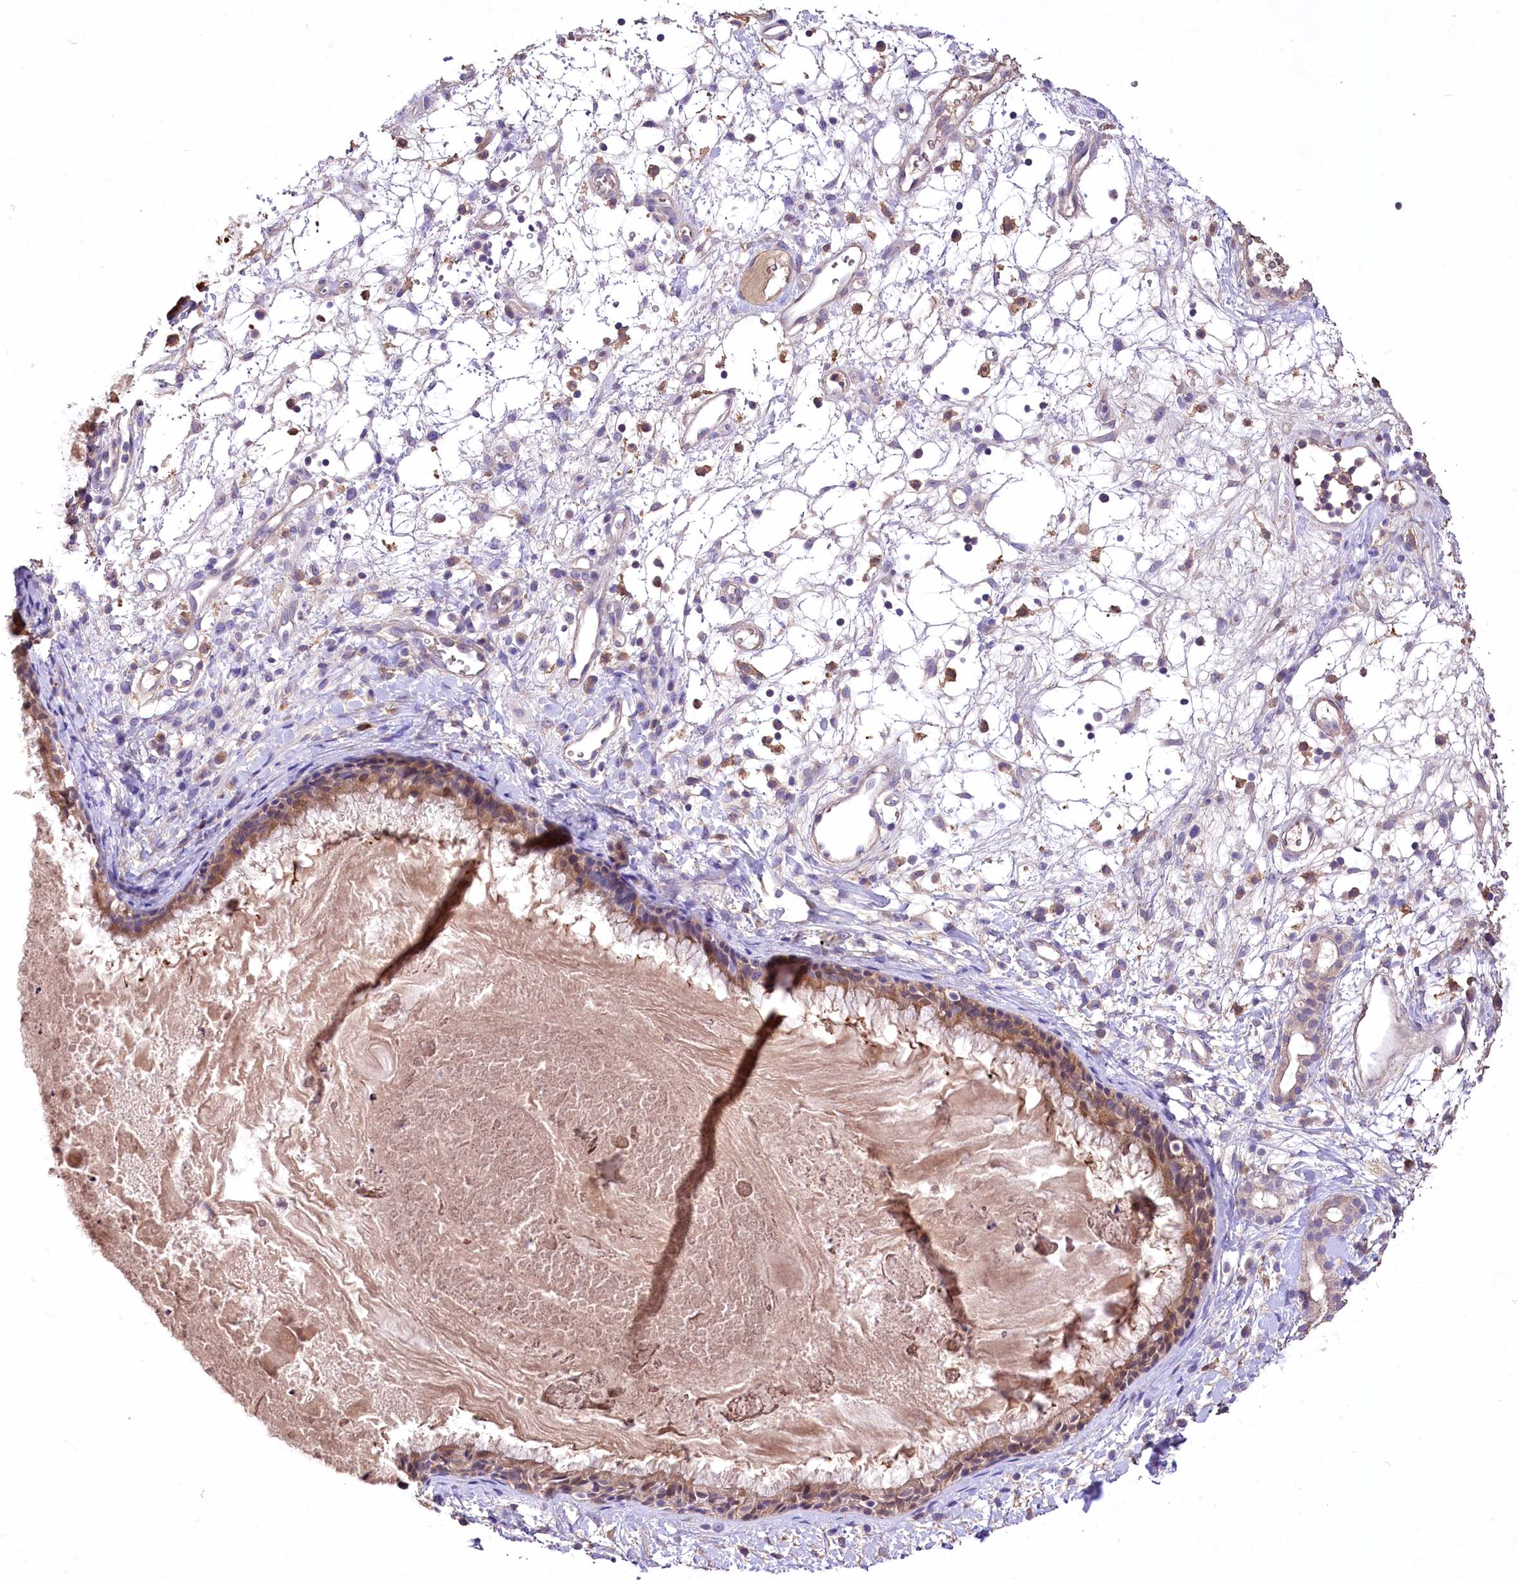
{"staining": {"intensity": "moderate", "quantity": ">75%", "location": "cytoplasmic/membranous"}, "tissue": "nasopharynx", "cell_type": "Respiratory epithelial cells", "image_type": "normal", "snomed": [{"axis": "morphology", "description": "Normal tissue, NOS"}, {"axis": "topography", "description": "Nasopharynx"}], "caption": "A medium amount of moderate cytoplasmic/membranous staining is seen in approximately >75% of respiratory epithelial cells in benign nasopharynx. (DAB (3,3'-diaminobenzidine) IHC with brightfield microscopy, high magnification).", "gene": "PCYOX1L", "patient": {"sex": "male", "age": 22}}